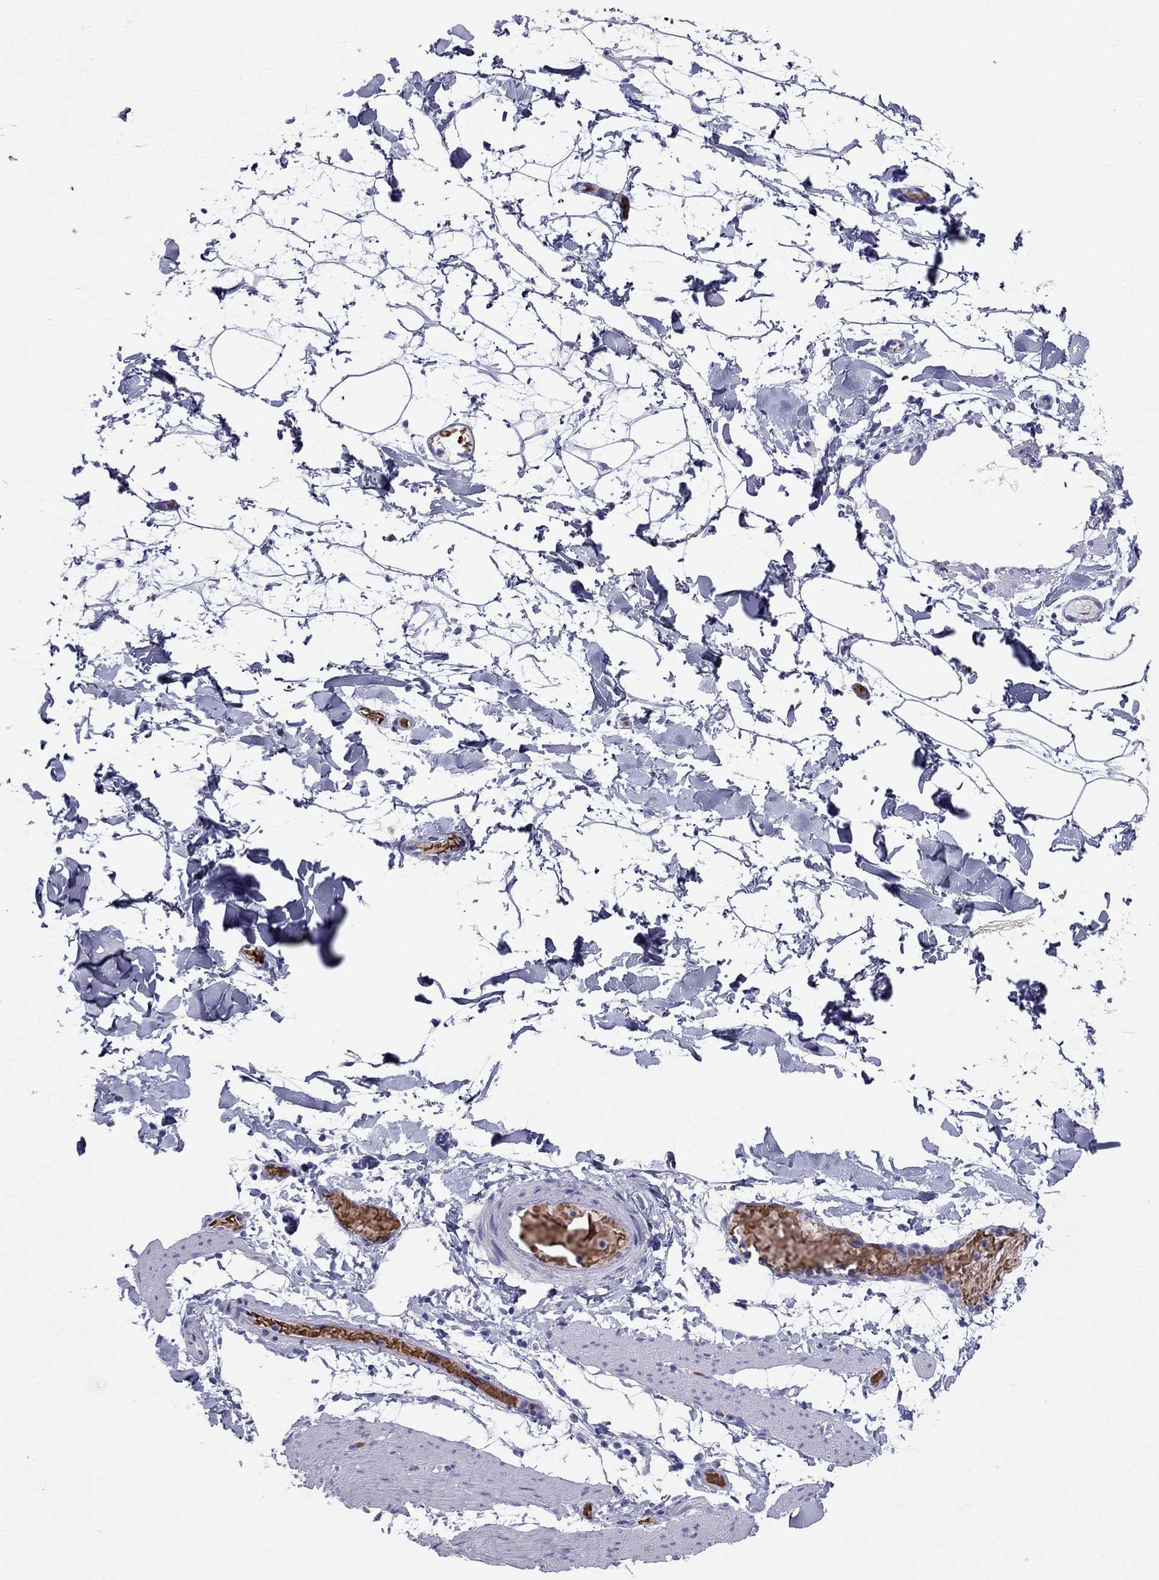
{"staining": {"intensity": "negative", "quantity": "none", "location": "none"}, "tissue": "adipose tissue", "cell_type": "Adipocytes", "image_type": "normal", "snomed": [{"axis": "morphology", "description": "Normal tissue, NOS"}, {"axis": "topography", "description": "Gallbladder"}, {"axis": "topography", "description": "Peripheral nerve tissue"}], "caption": "This photomicrograph is of benign adipose tissue stained with immunohistochemistry to label a protein in brown with the nuclei are counter-stained blue. There is no positivity in adipocytes. (DAB immunohistochemistry, high magnification).", "gene": "DNAAF6", "patient": {"sex": "female", "age": 45}}